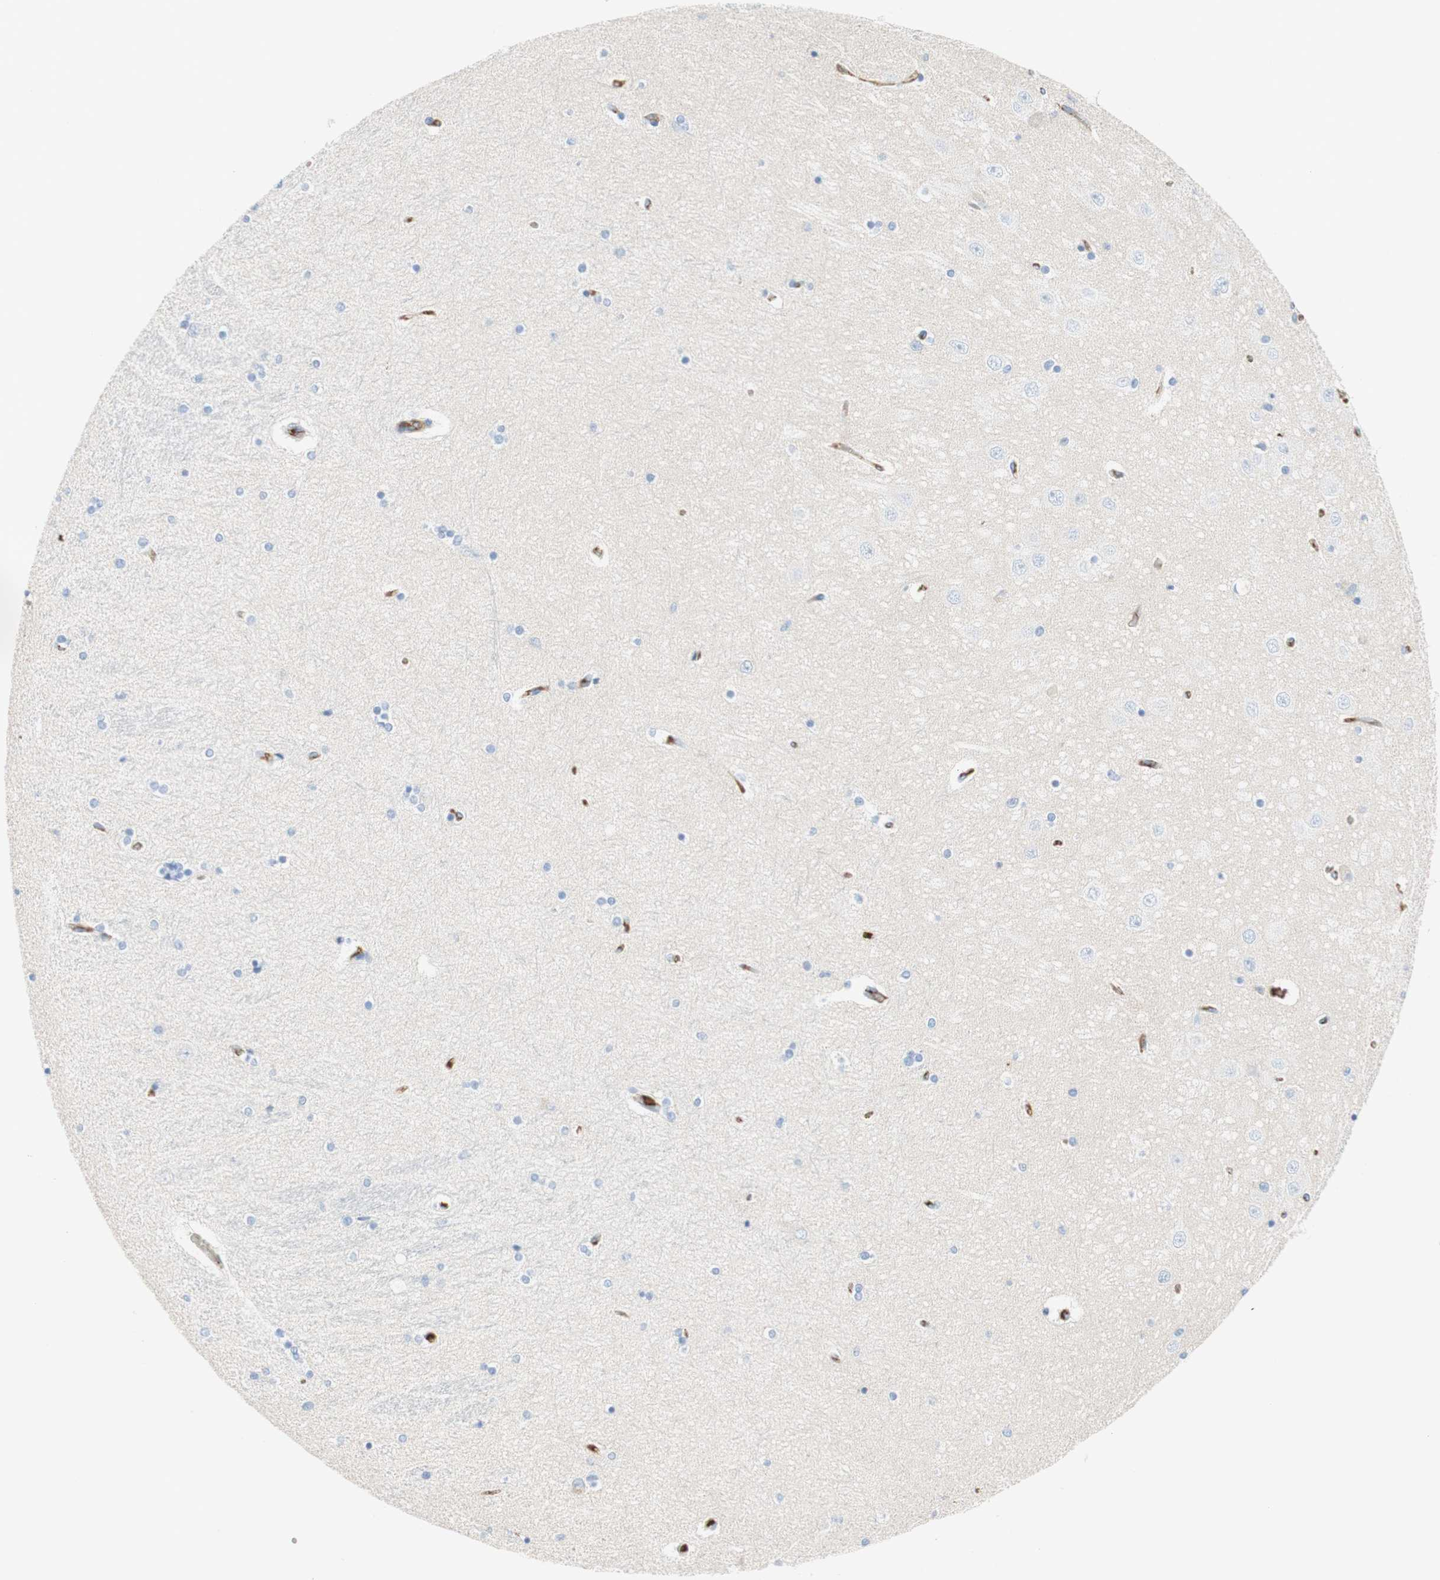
{"staining": {"intensity": "moderate", "quantity": "<25%", "location": "nuclear"}, "tissue": "hippocampus", "cell_type": "Glial cells", "image_type": "normal", "snomed": [{"axis": "morphology", "description": "Normal tissue, NOS"}, {"axis": "topography", "description": "Hippocampus"}], "caption": "The image demonstrates immunohistochemical staining of normal hippocampus. There is moderate nuclear staining is appreciated in about <25% of glial cells. The staining is performed using DAB brown chromogen to label protein expression. The nuclei are counter-stained blue using hematoxylin.", "gene": "KNG1", "patient": {"sex": "female", "age": 54}}